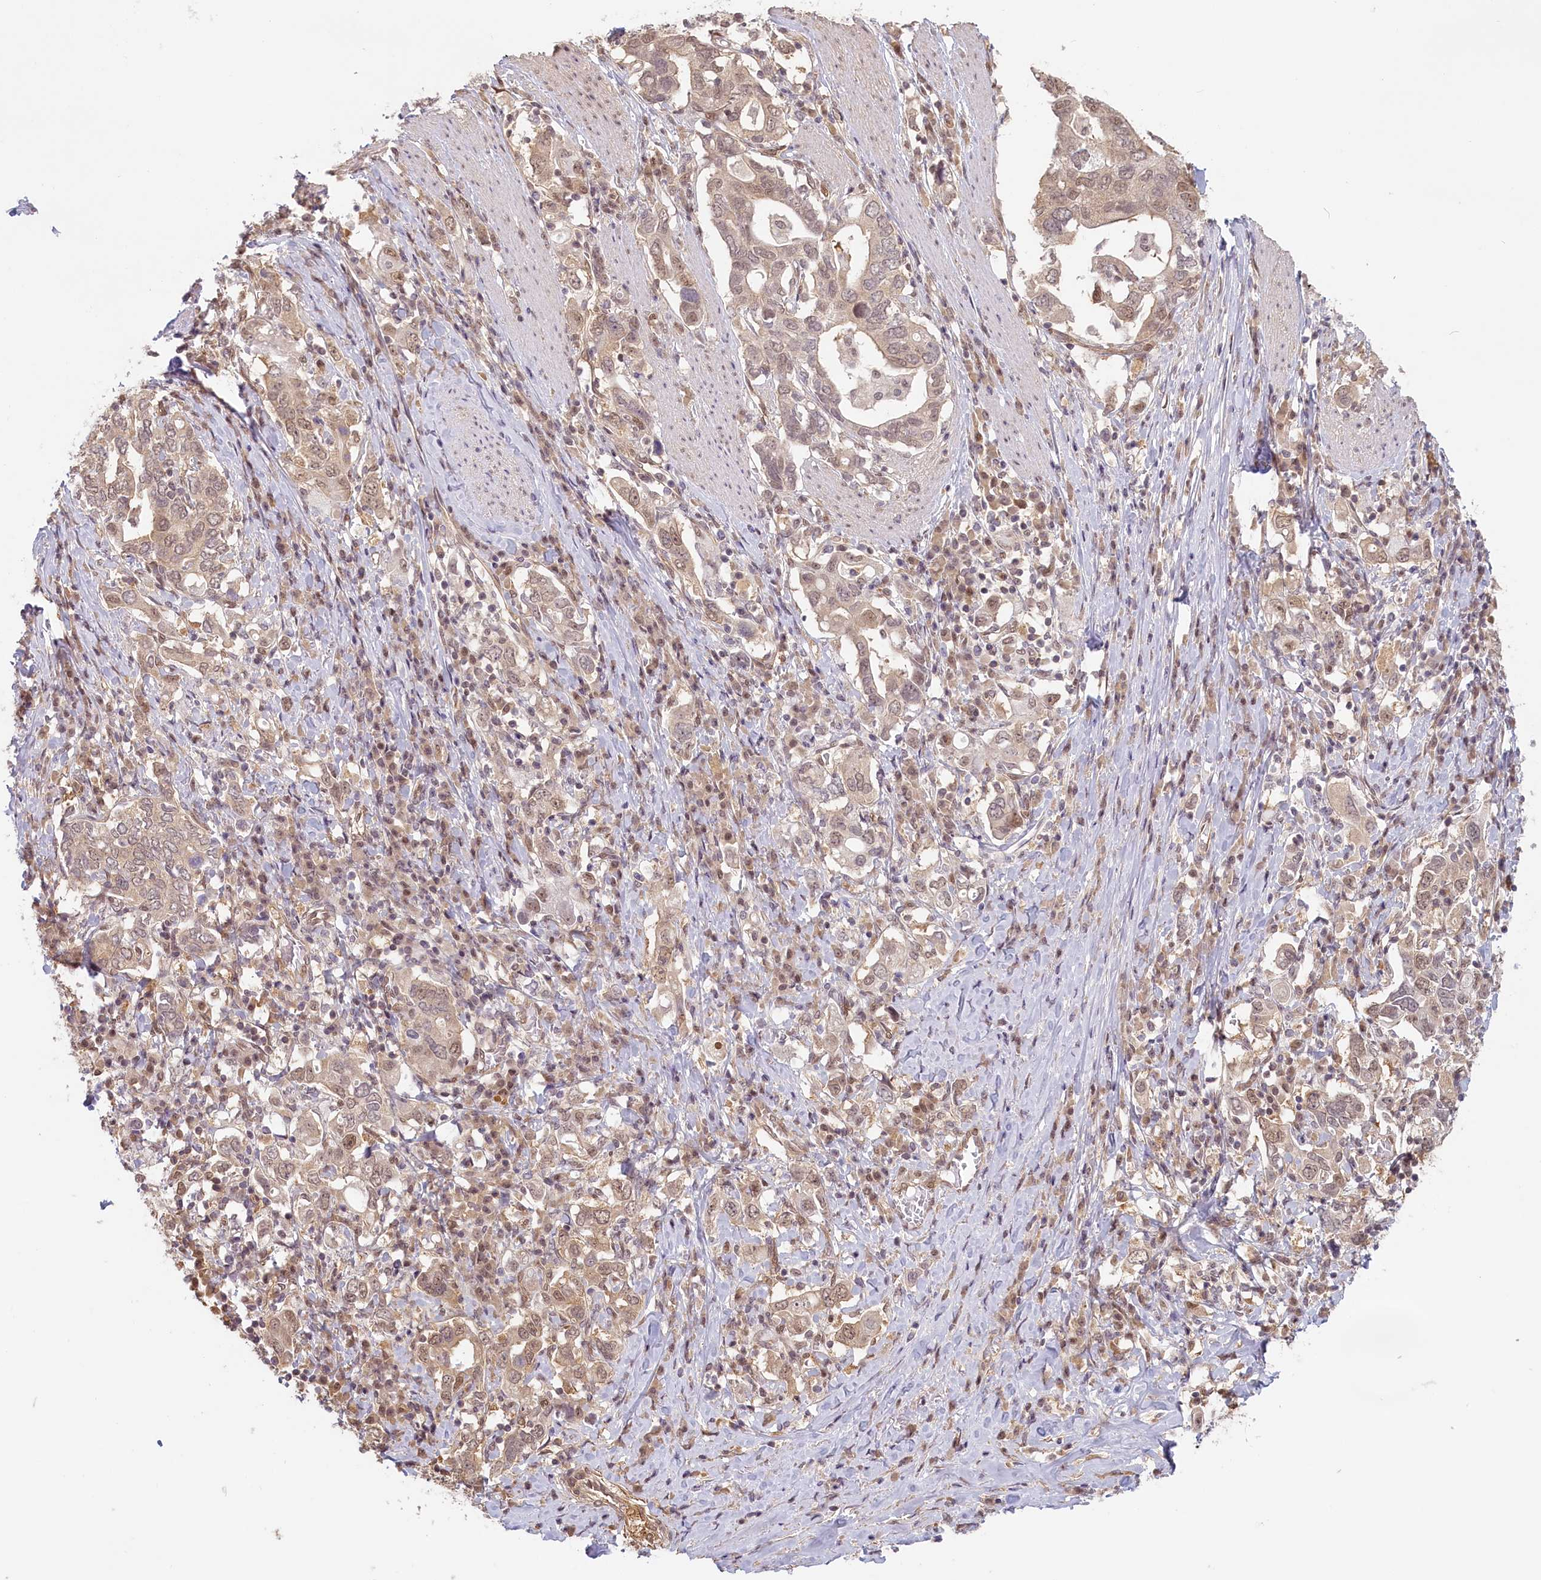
{"staining": {"intensity": "weak", "quantity": ">75%", "location": "nuclear"}, "tissue": "stomach cancer", "cell_type": "Tumor cells", "image_type": "cancer", "snomed": [{"axis": "morphology", "description": "Adenocarcinoma, NOS"}, {"axis": "topography", "description": "Stomach, upper"}, {"axis": "topography", "description": "Stomach"}], "caption": "This image demonstrates IHC staining of human stomach cancer, with low weak nuclear expression in about >75% of tumor cells.", "gene": "C19orf44", "patient": {"sex": "male", "age": 62}}